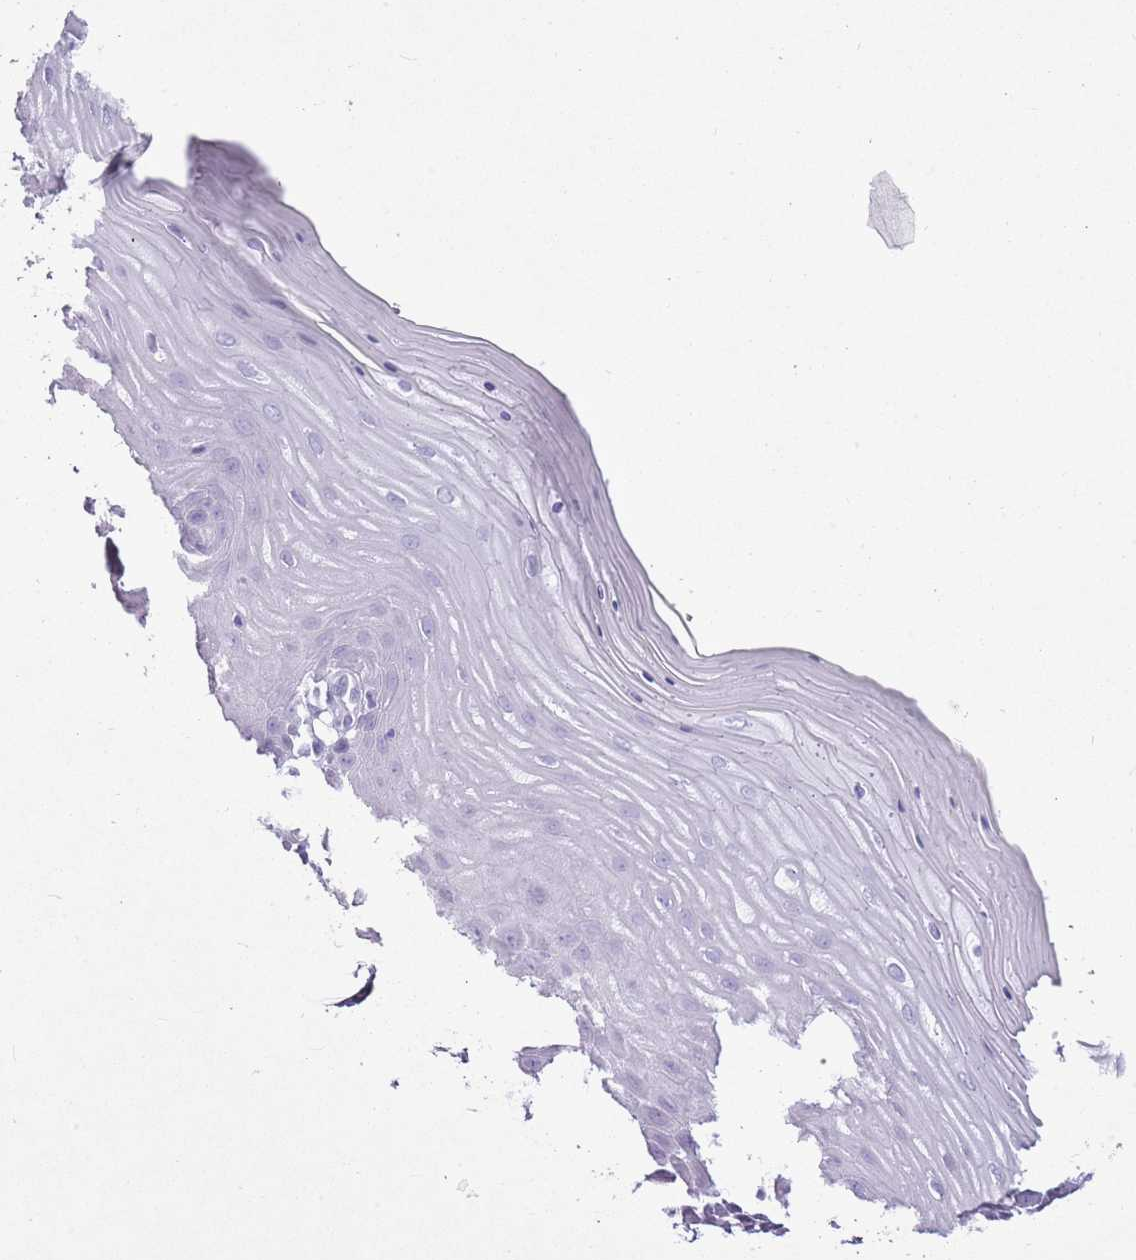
{"staining": {"intensity": "negative", "quantity": "none", "location": "none"}, "tissue": "cervix", "cell_type": "Glandular cells", "image_type": "normal", "snomed": [{"axis": "morphology", "description": "Normal tissue, NOS"}, {"axis": "topography", "description": "Cervix"}], "caption": "This is an immunohistochemistry photomicrograph of unremarkable cervix. There is no positivity in glandular cells.", "gene": "ASIP", "patient": {"sex": "female", "age": 55}}